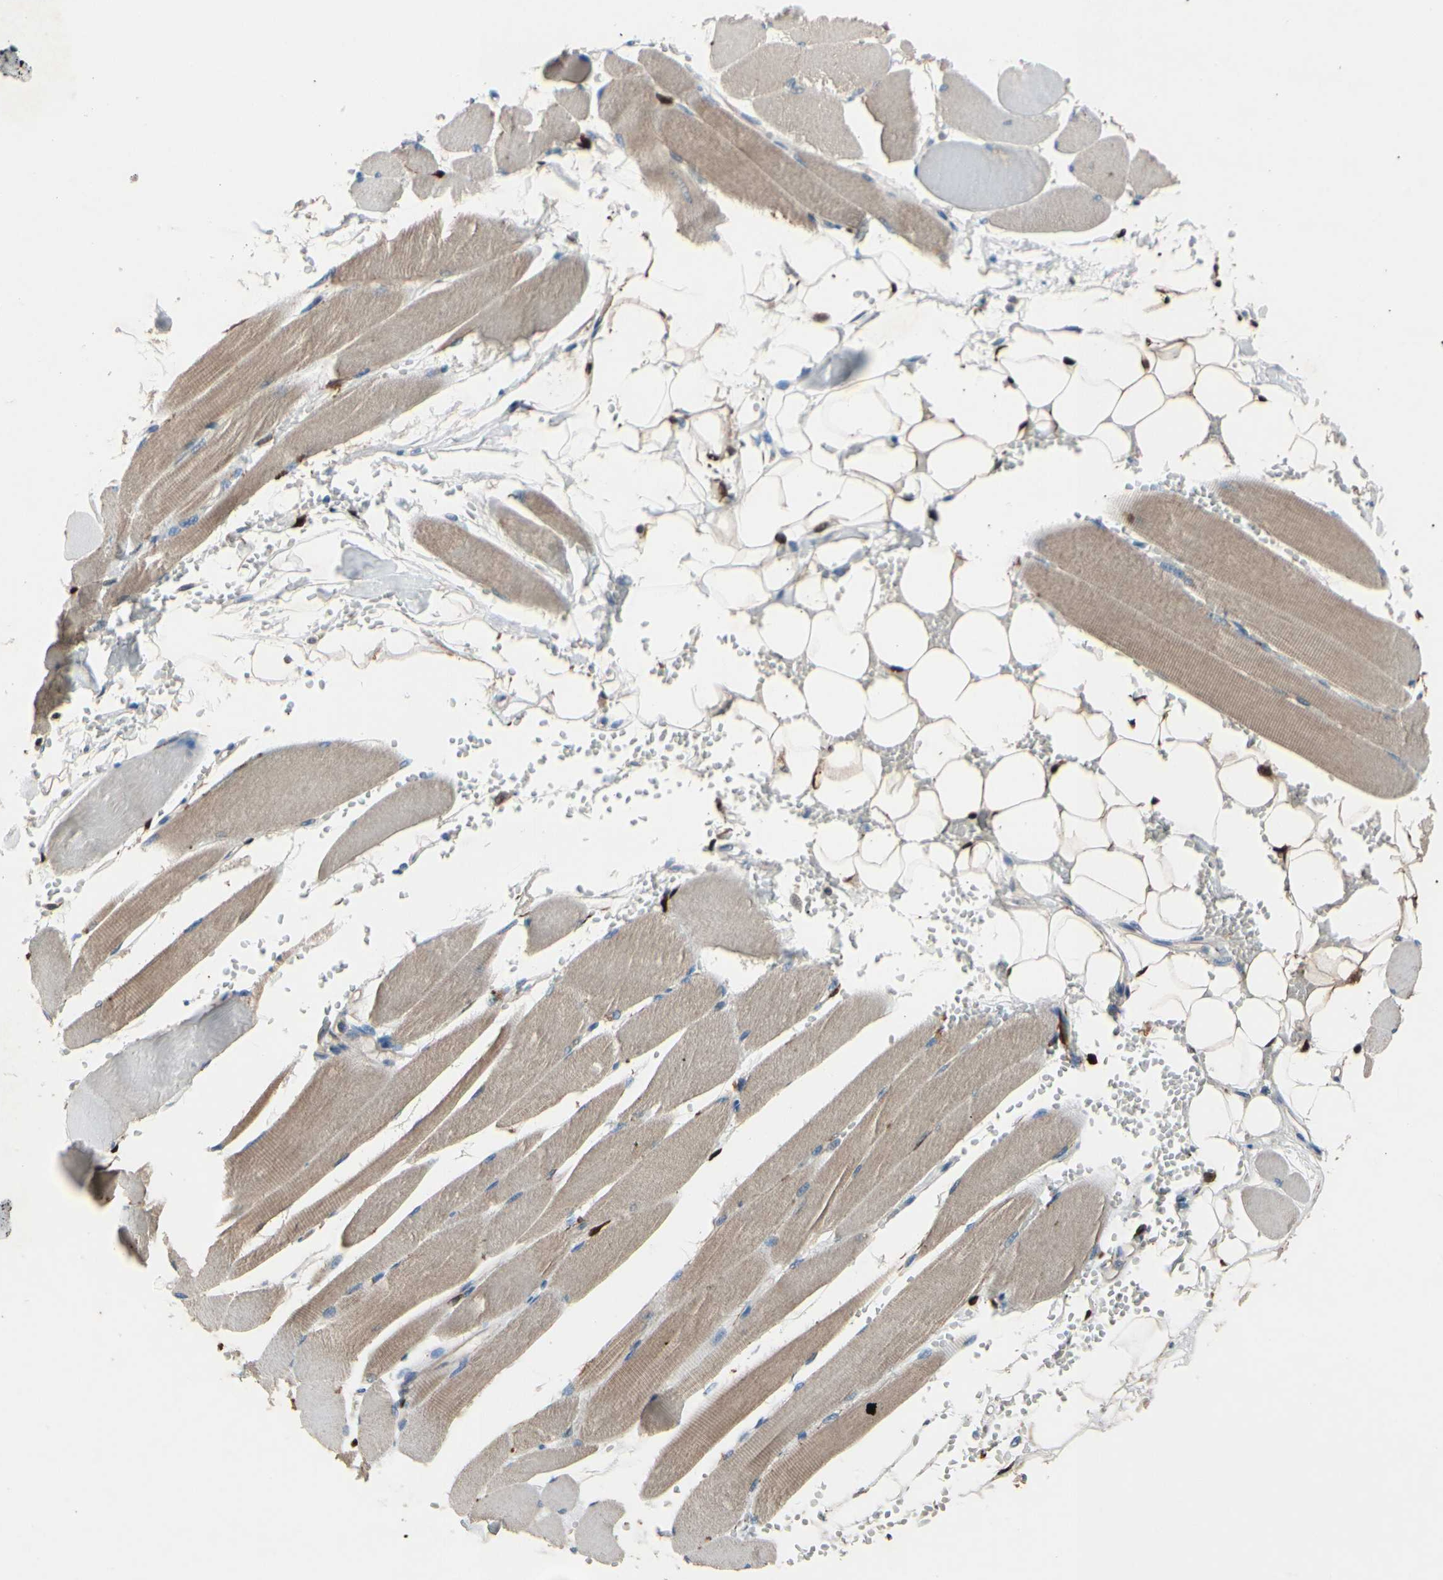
{"staining": {"intensity": "weak", "quantity": ">75%", "location": "cytoplasmic/membranous"}, "tissue": "skeletal muscle", "cell_type": "Myocytes", "image_type": "normal", "snomed": [{"axis": "morphology", "description": "Normal tissue, NOS"}, {"axis": "topography", "description": "Skeletal muscle"}, {"axis": "topography", "description": "Oral tissue"}, {"axis": "topography", "description": "Peripheral nerve tissue"}], "caption": "The photomicrograph exhibits immunohistochemical staining of benign skeletal muscle. There is weak cytoplasmic/membranous staining is present in about >75% of myocytes.", "gene": "ICAM5", "patient": {"sex": "female", "age": 84}}